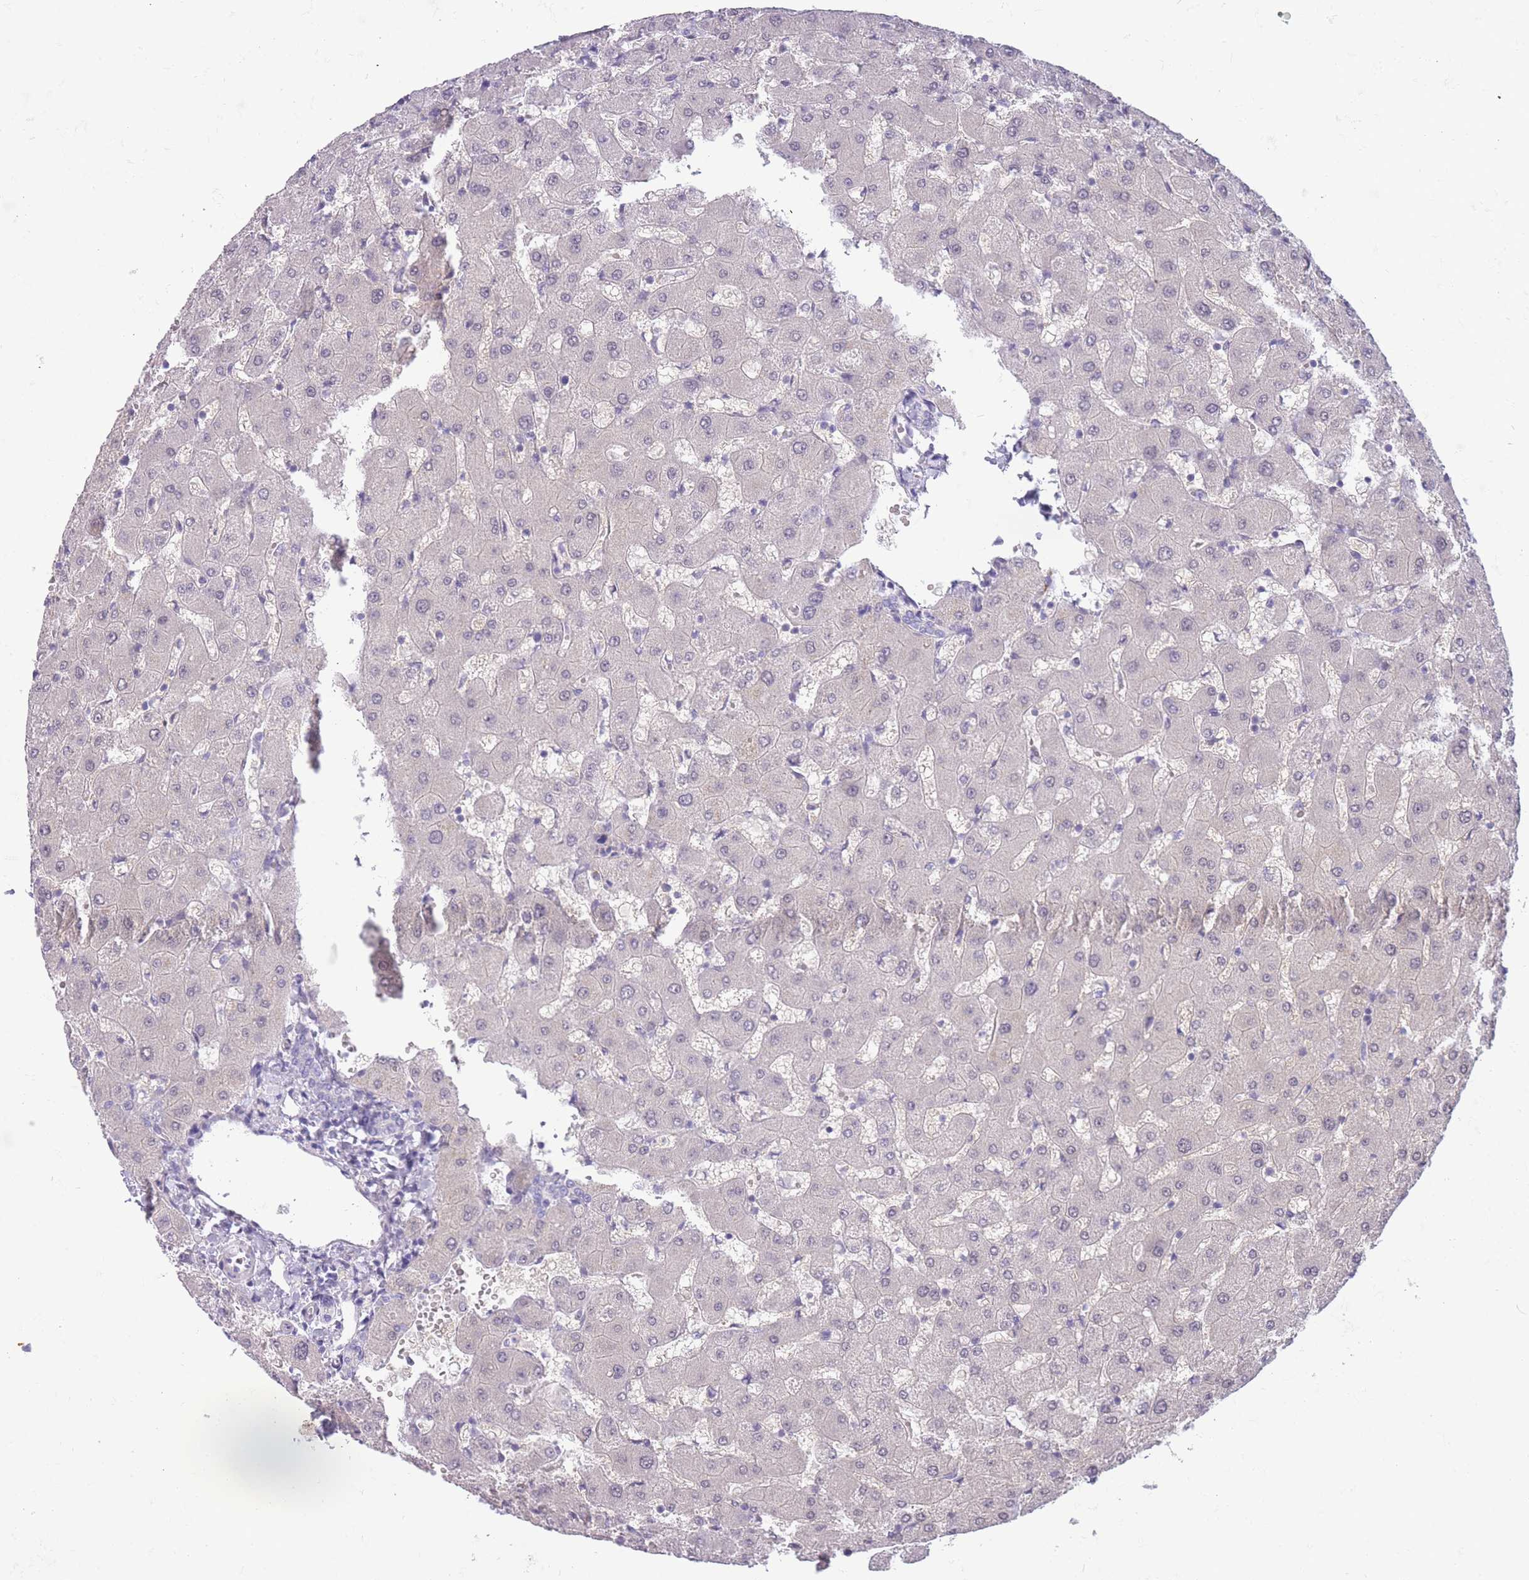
{"staining": {"intensity": "negative", "quantity": "none", "location": "none"}, "tissue": "liver", "cell_type": "Cholangiocytes", "image_type": "normal", "snomed": [{"axis": "morphology", "description": "Normal tissue, NOS"}, {"axis": "topography", "description": "Liver"}], "caption": "Immunohistochemical staining of normal liver displays no significant staining in cholangiocytes.", "gene": "PRR23A", "patient": {"sex": "female", "age": 63}}